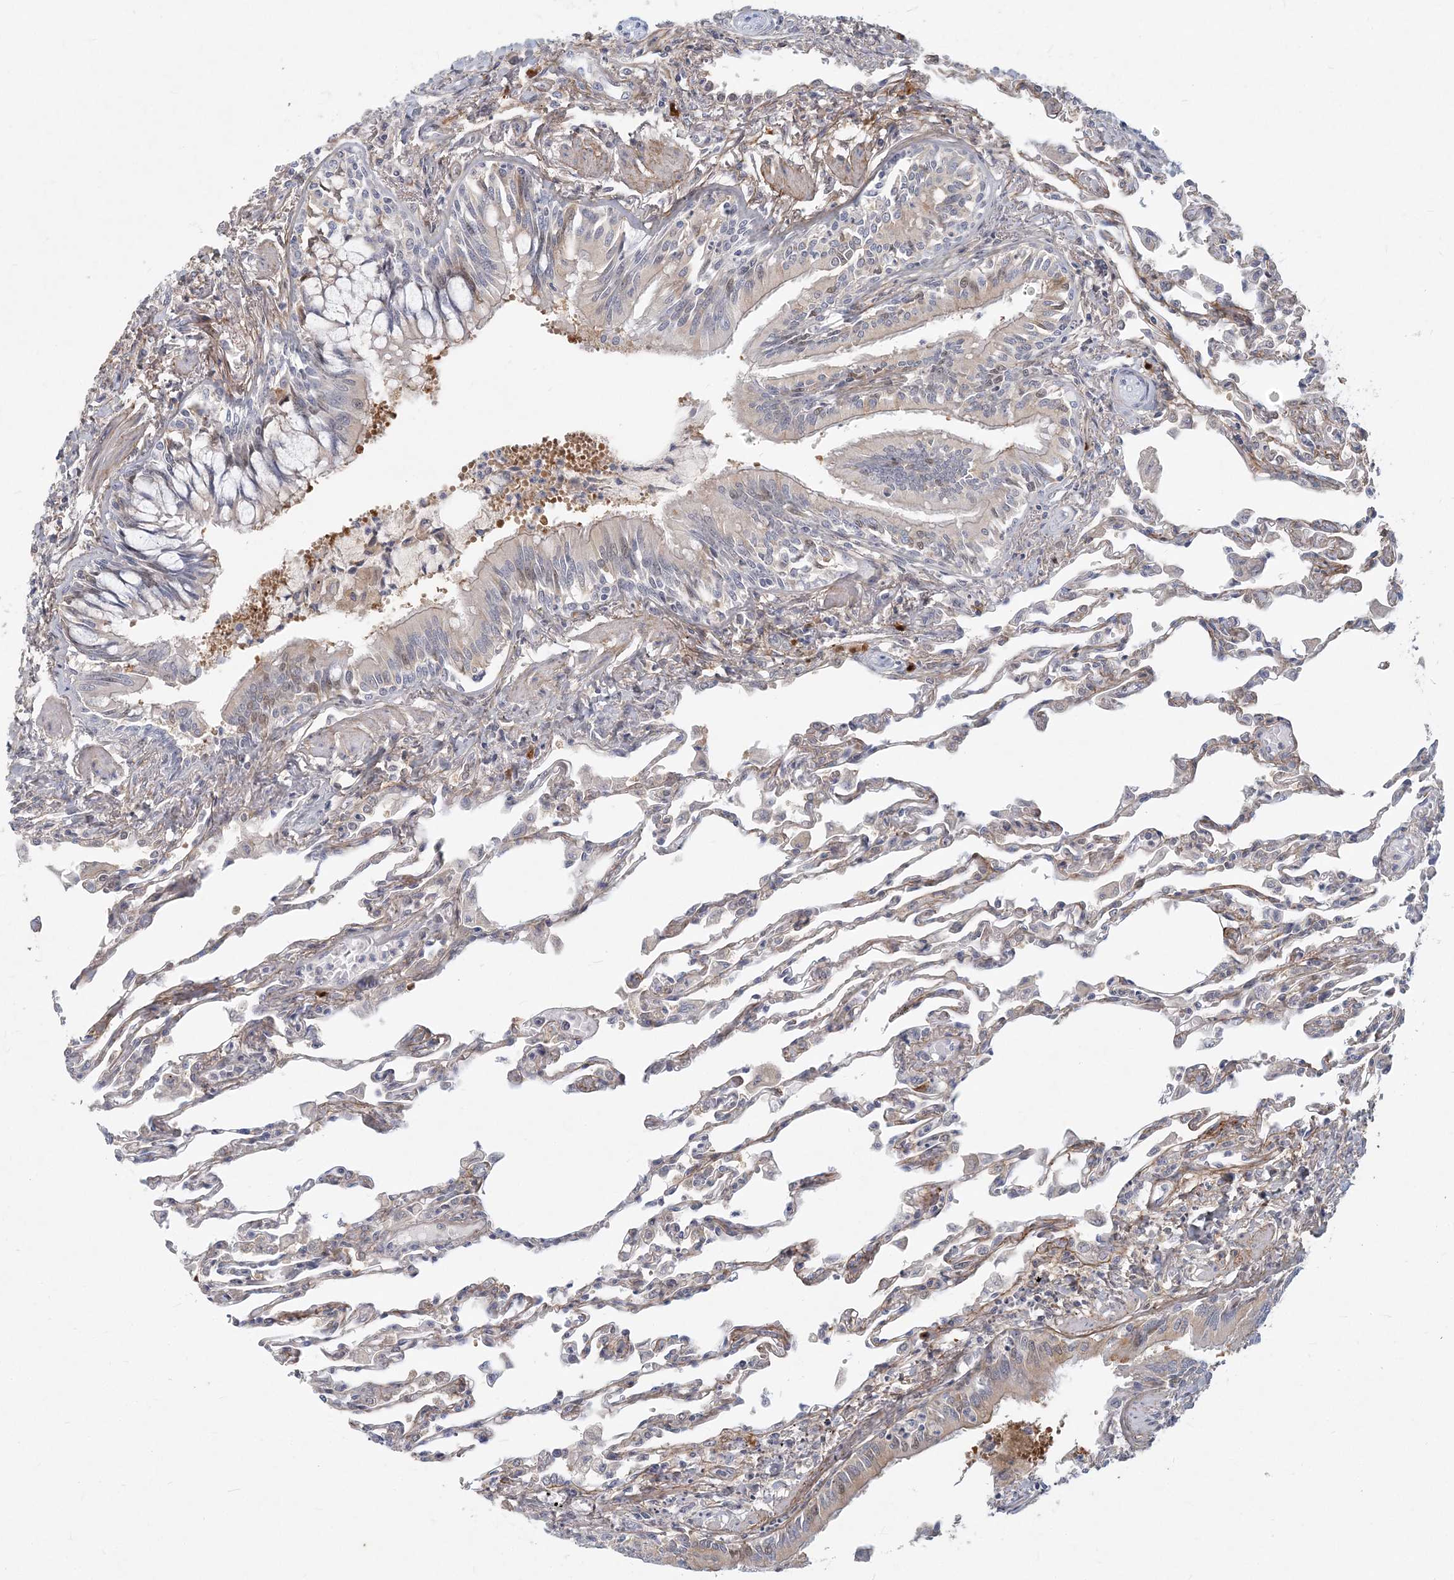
{"staining": {"intensity": "negative", "quantity": "none", "location": "none"}, "tissue": "lung", "cell_type": "Alveolar cells", "image_type": "normal", "snomed": [{"axis": "morphology", "description": "Normal tissue, NOS"}, {"axis": "topography", "description": "Bronchus"}, {"axis": "topography", "description": "Lung"}], "caption": "A photomicrograph of human lung is negative for staining in alveolar cells.", "gene": "GMPPA", "patient": {"sex": "female", "age": 49}}